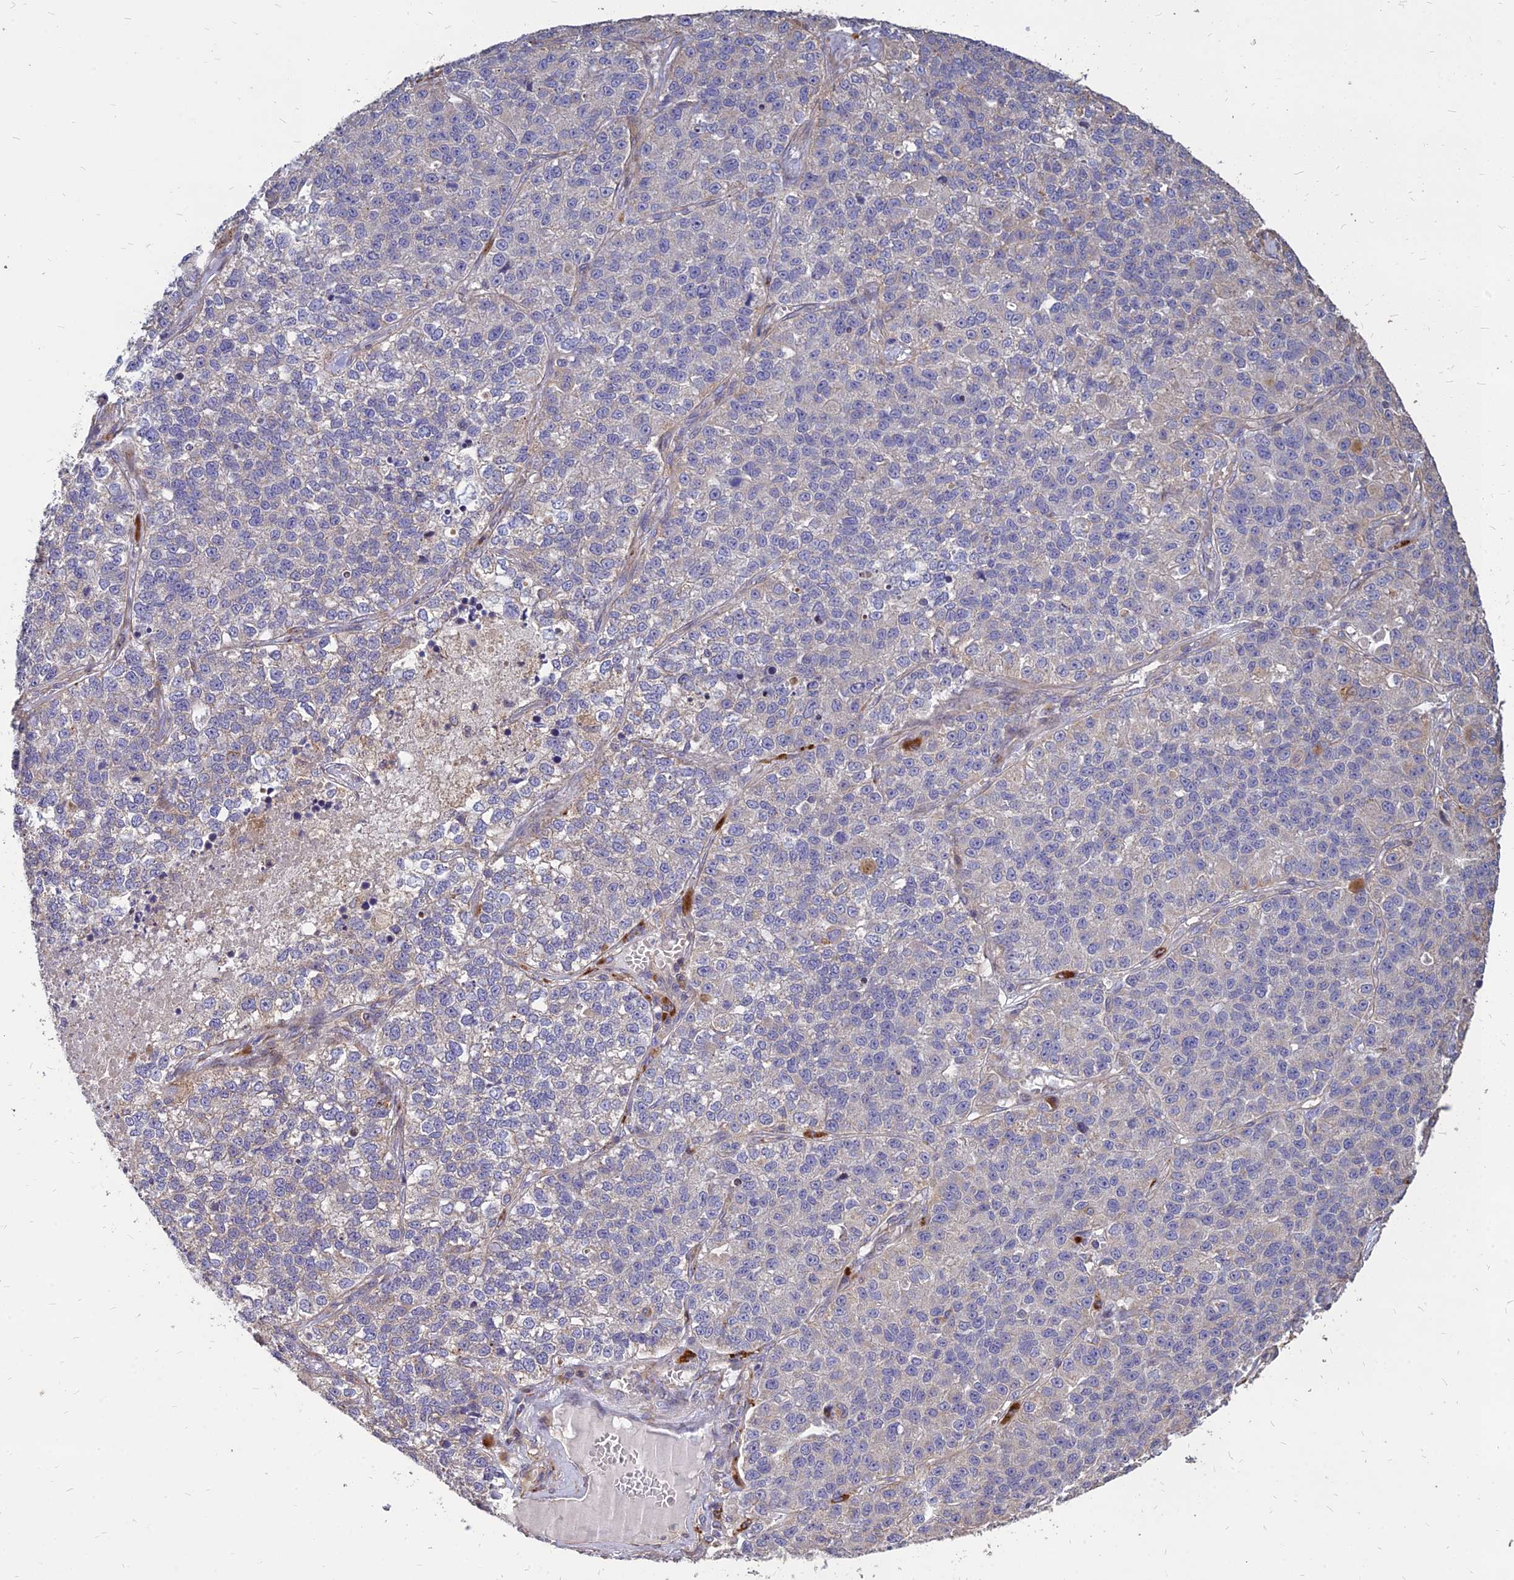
{"staining": {"intensity": "negative", "quantity": "none", "location": "none"}, "tissue": "lung cancer", "cell_type": "Tumor cells", "image_type": "cancer", "snomed": [{"axis": "morphology", "description": "Adenocarcinoma, NOS"}, {"axis": "topography", "description": "Lung"}], "caption": "Tumor cells show no significant positivity in lung cancer.", "gene": "ST3GAL6", "patient": {"sex": "male", "age": 49}}